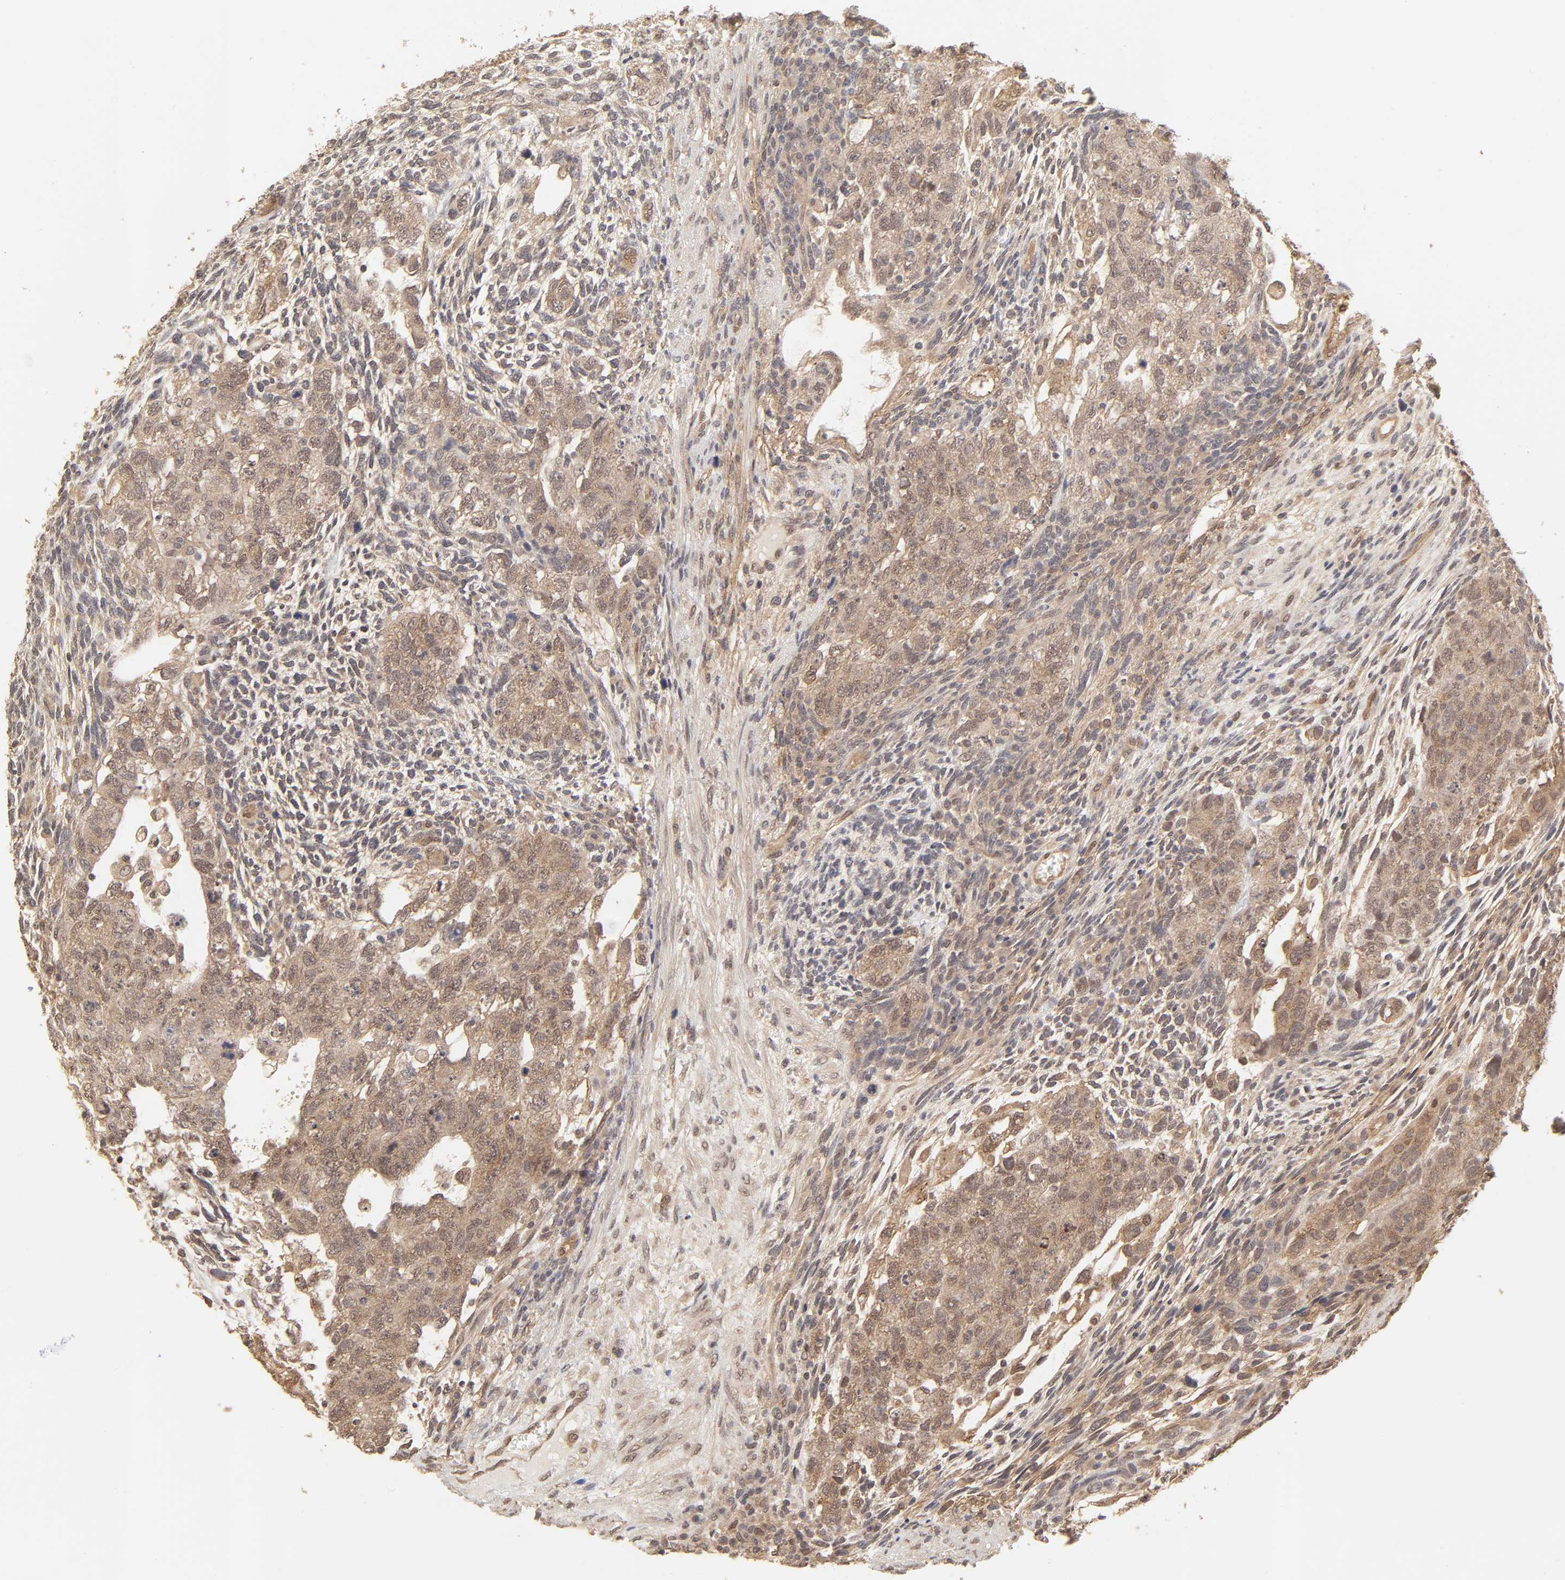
{"staining": {"intensity": "moderate", "quantity": ">75%", "location": "cytoplasmic/membranous"}, "tissue": "testis cancer", "cell_type": "Tumor cells", "image_type": "cancer", "snomed": [{"axis": "morphology", "description": "Normal tissue, NOS"}, {"axis": "morphology", "description": "Carcinoma, Embryonal, NOS"}, {"axis": "topography", "description": "Testis"}], "caption": "A high-resolution micrograph shows immunohistochemistry (IHC) staining of testis cancer, which reveals moderate cytoplasmic/membranous expression in about >75% of tumor cells.", "gene": "MAPK1", "patient": {"sex": "male", "age": 36}}